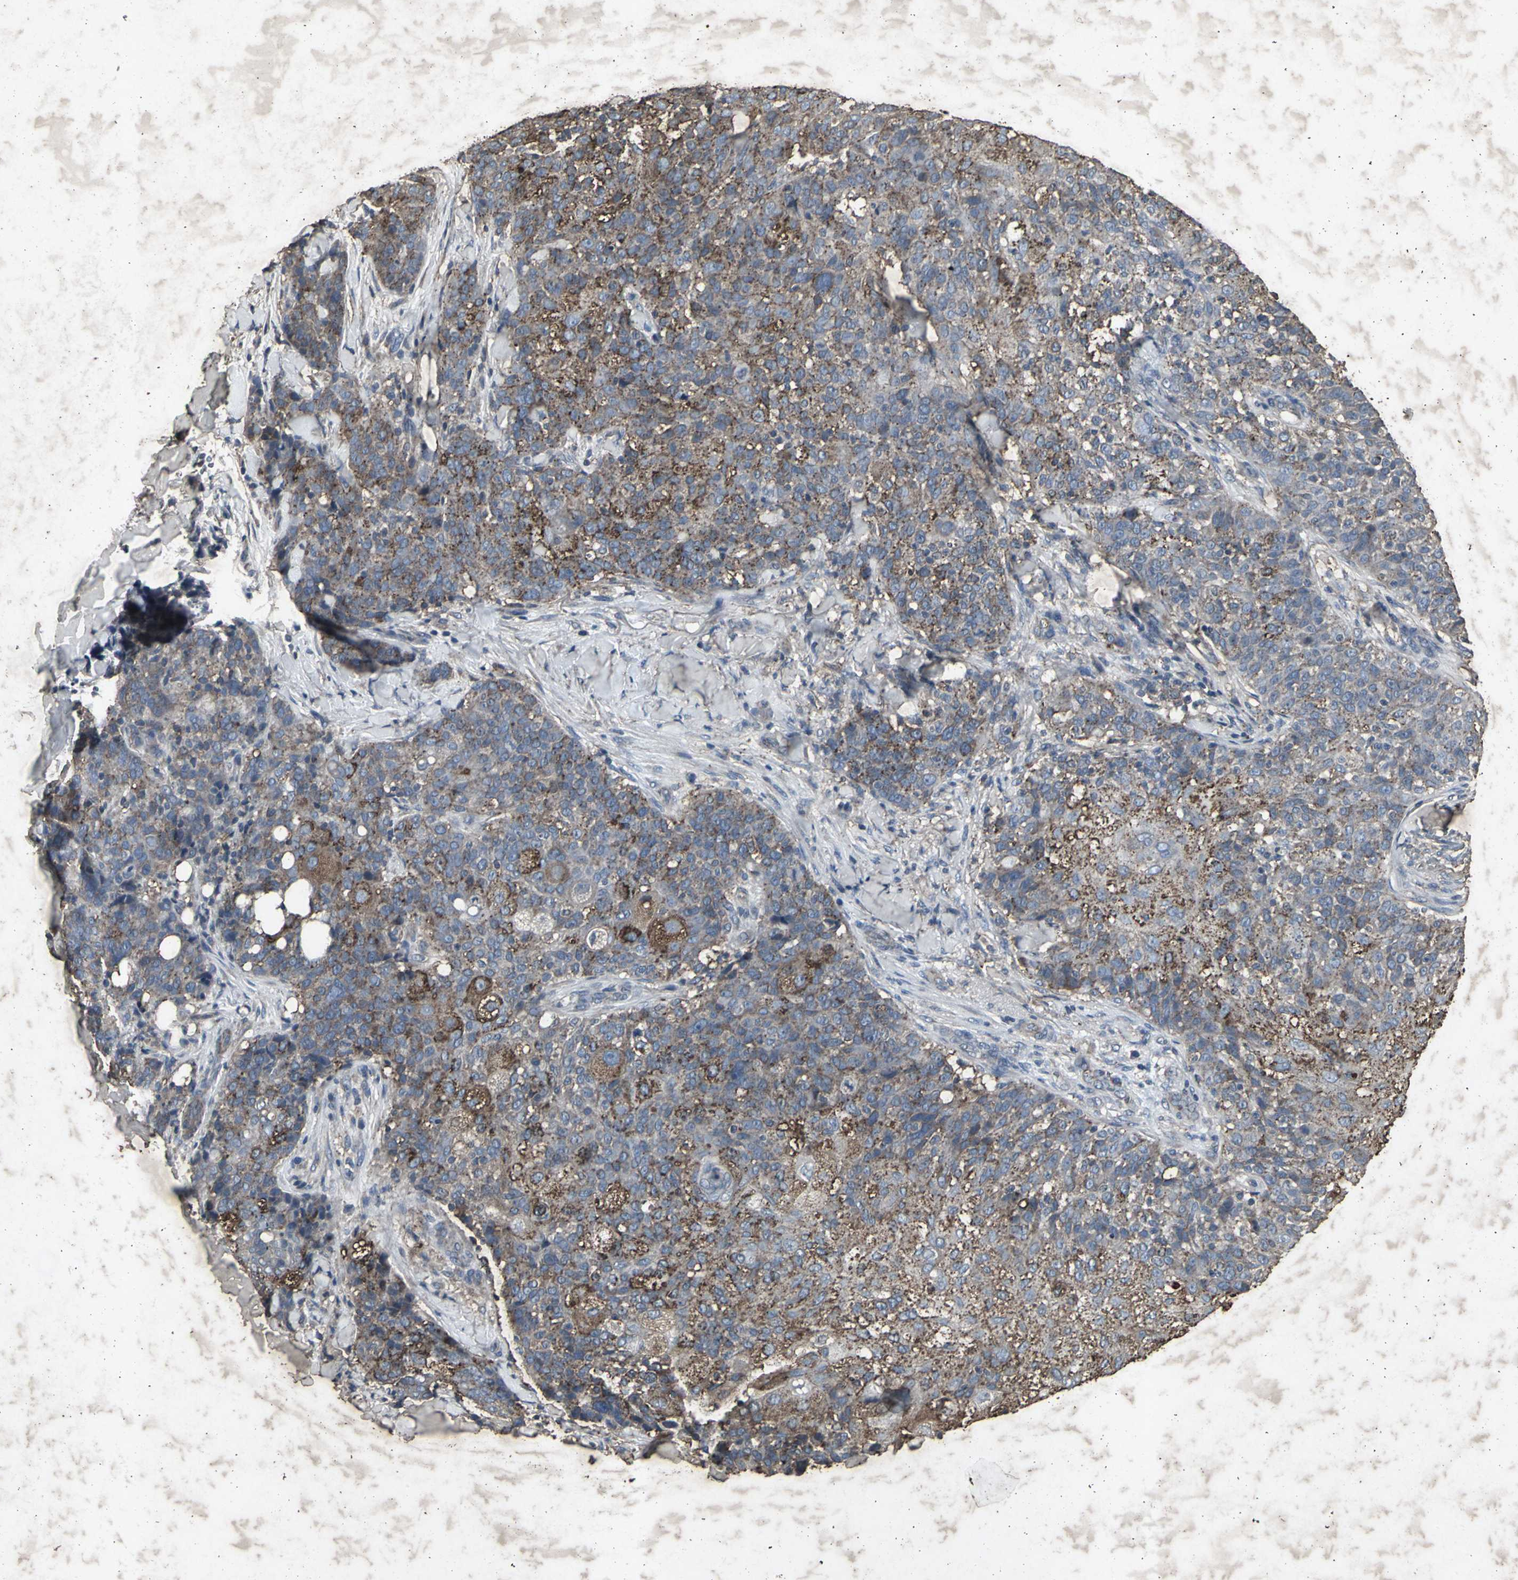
{"staining": {"intensity": "strong", "quantity": "25%-75%", "location": "cytoplasmic/membranous"}, "tissue": "skin cancer", "cell_type": "Tumor cells", "image_type": "cancer", "snomed": [{"axis": "morphology", "description": "Normal tissue, NOS"}, {"axis": "morphology", "description": "Squamous cell carcinoma, NOS"}, {"axis": "topography", "description": "Skin"}], "caption": "Immunohistochemical staining of skin squamous cell carcinoma shows high levels of strong cytoplasmic/membranous expression in about 25%-75% of tumor cells.", "gene": "CCR9", "patient": {"sex": "female", "age": 83}}